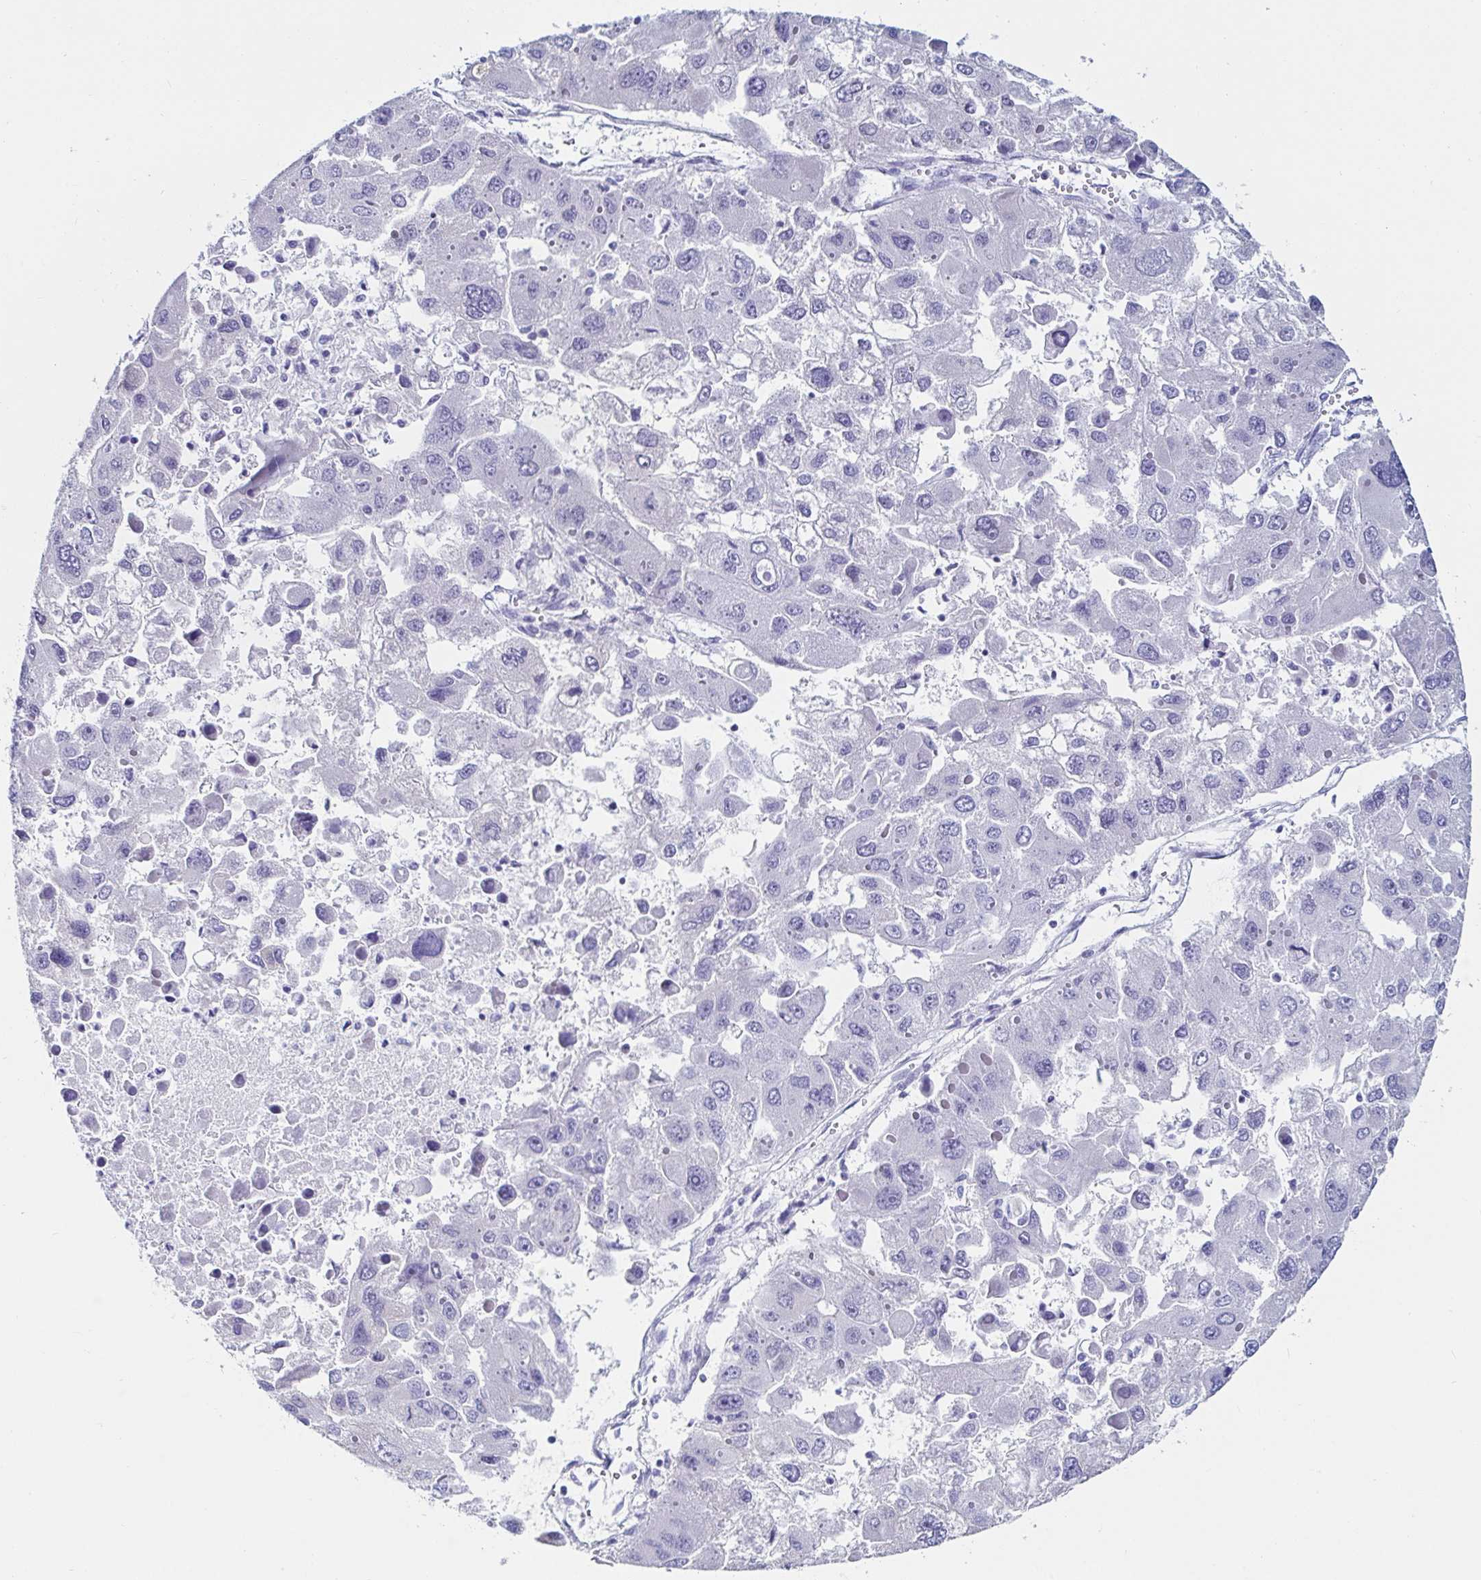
{"staining": {"intensity": "negative", "quantity": "none", "location": "none"}, "tissue": "liver cancer", "cell_type": "Tumor cells", "image_type": "cancer", "snomed": [{"axis": "morphology", "description": "Carcinoma, Hepatocellular, NOS"}, {"axis": "topography", "description": "Liver"}], "caption": "The image exhibits no significant positivity in tumor cells of liver cancer.", "gene": "C4orf17", "patient": {"sex": "female", "age": 41}}